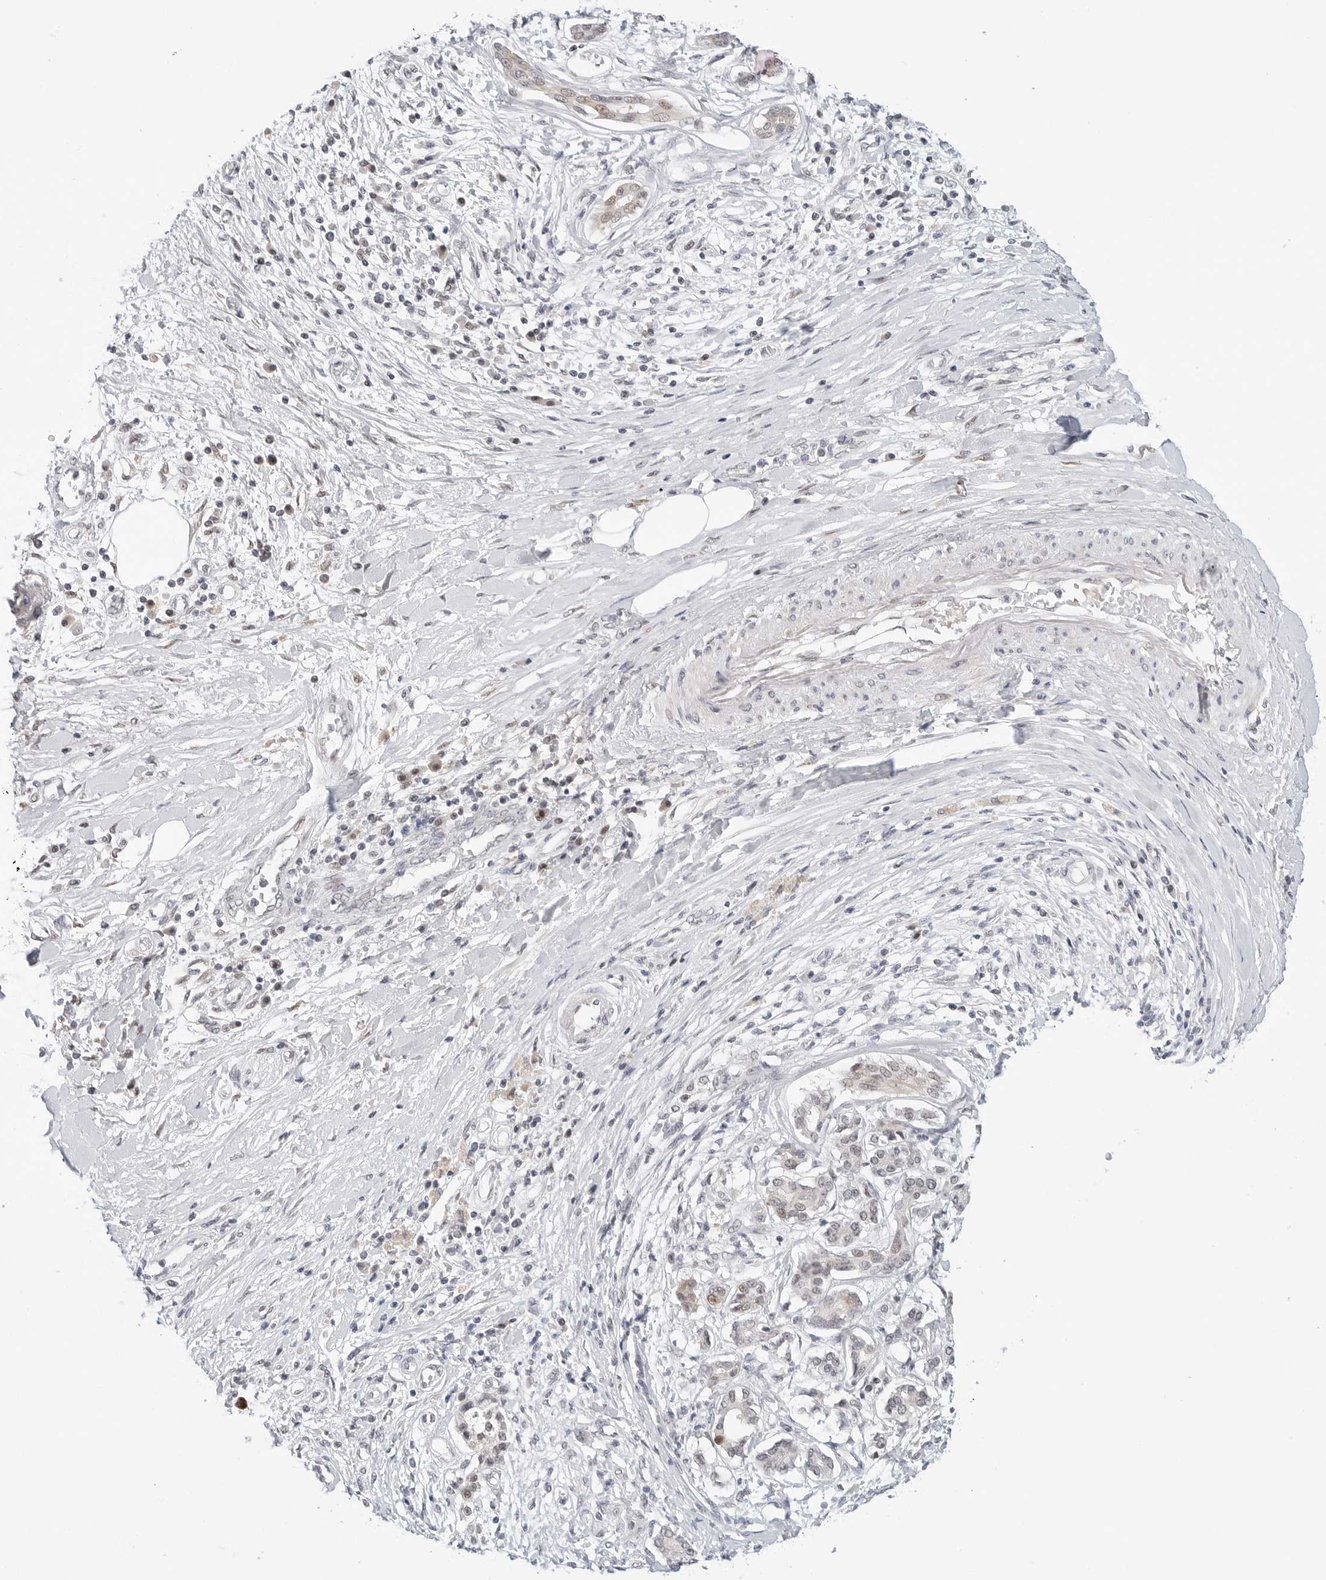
{"staining": {"intensity": "weak", "quantity": "25%-75%", "location": "nuclear"}, "tissue": "pancreatic cancer", "cell_type": "Tumor cells", "image_type": "cancer", "snomed": [{"axis": "morphology", "description": "Adenocarcinoma, NOS"}, {"axis": "topography", "description": "Pancreas"}], "caption": "This histopathology image demonstrates adenocarcinoma (pancreatic) stained with IHC to label a protein in brown. The nuclear of tumor cells show weak positivity for the protein. Nuclei are counter-stained blue.", "gene": "TSEN2", "patient": {"sex": "female", "age": 56}}